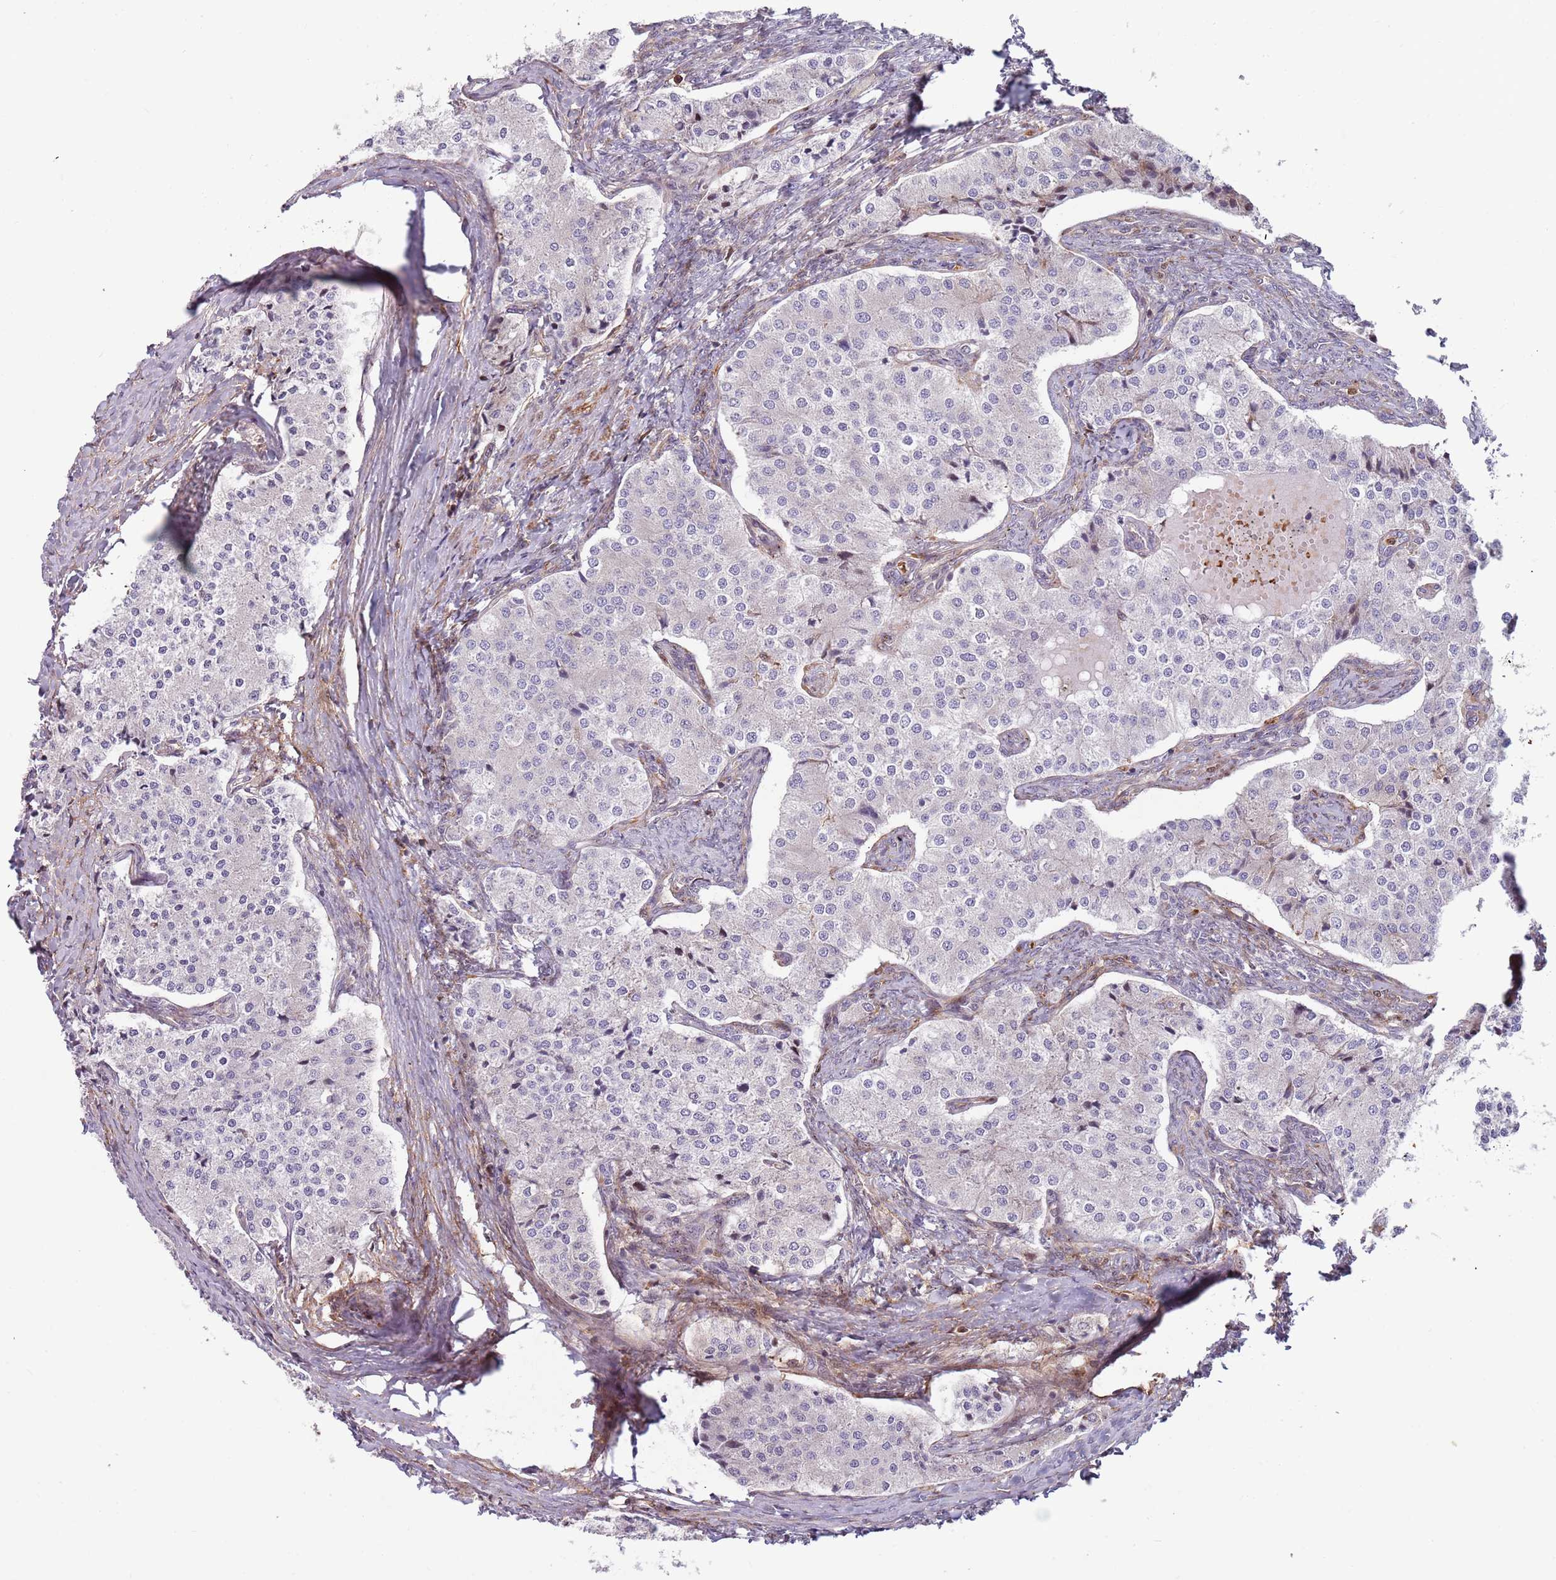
{"staining": {"intensity": "negative", "quantity": "none", "location": "none"}, "tissue": "carcinoid", "cell_type": "Tumor cells", "image_type": "cancer", "snomed": [{"axis": "morphology", "description": "Carcinoid, malignant, NOS"}, {"axis": "topography", "description": "Colon"}], "caption": "DAB immunohistochemical staining of human carcinoid shows no significant expression in tumor cells.", "gene": "NADK", "patient": {"sex": "female", "age": 52}}